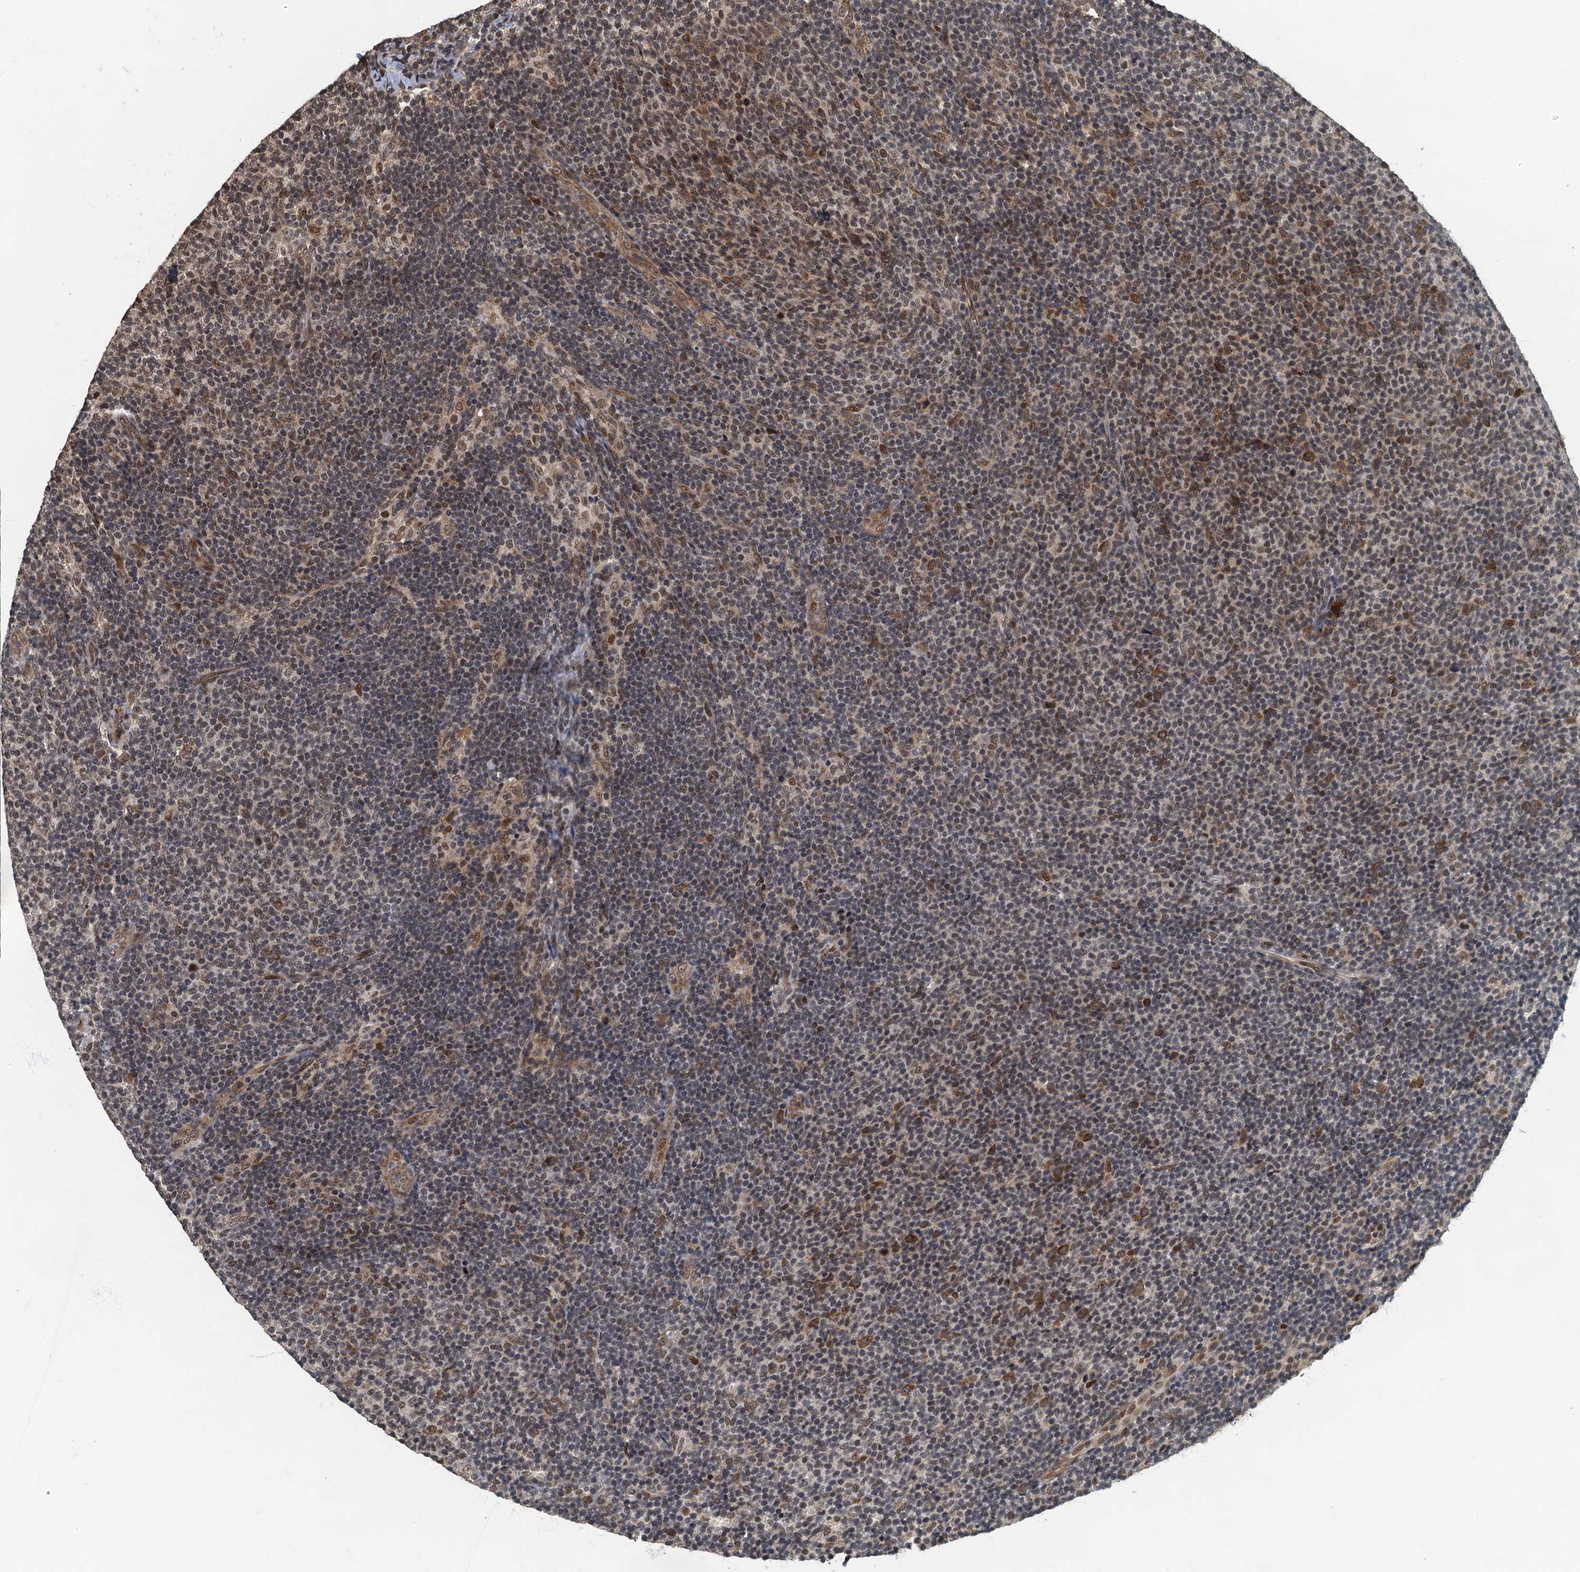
{"staining": {"intensity": "moderate", "quantity": "<25%", "location": "nuclear"}, "tissue": "lymphoma", "cell_type": "Tumor cells", "image_type": "cancer", "snomed": [{"axis": "morphology", "description": "Malignant lymphoma, non-Hodgkin's type, Low grade"}, {"axis": "topography", "description": "Lymph node"}], "caption": "Lymphoma stained for a protein (brown) shows moderate nuclear positive positivity in about <25% of tumor cells.", "gene": "CKAP2L", "patient": {"sex": "male", "age": 66}}